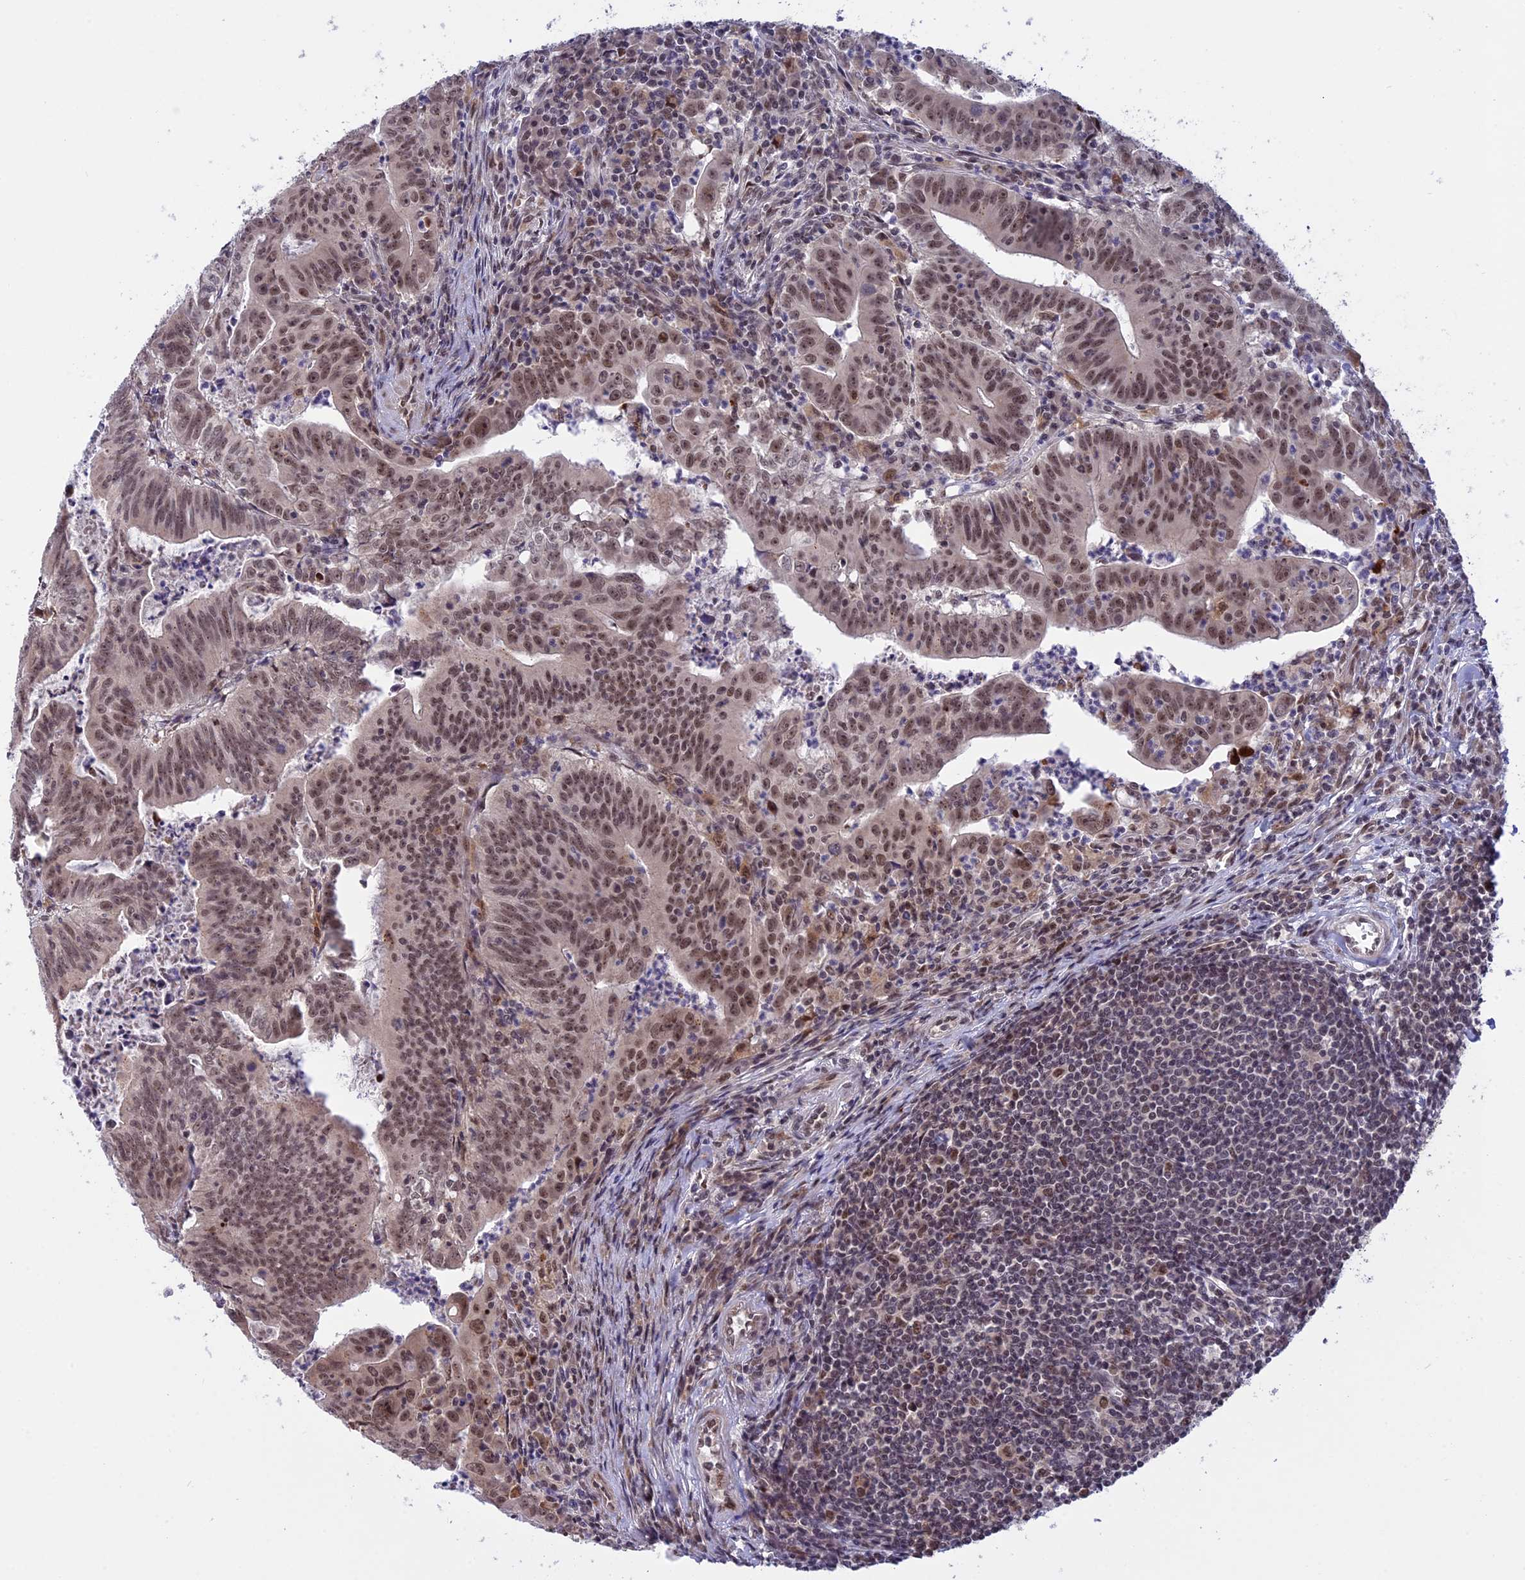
{"staining": {"intensity": "moderate", "quantity": ">75%", "location": "nuclear"}, "tissue": "colorectal cancer", "cell_type": "Tumor cells", "image_type": "cancer", "snomed": [{"axis": "morphology", "description": "Adenocarcinoma, NOS"}, {"axis": "topography", "description": "Rectum"}], "caption": "Immunohistochemistry (IHC) of colorectal adenocarcinoma demonstrates medium levels of moderate nuclear expression in approximately >75% of tumor cells.", "gene": "POLR2C", "patient": {"sex": "male", "age": 69}}